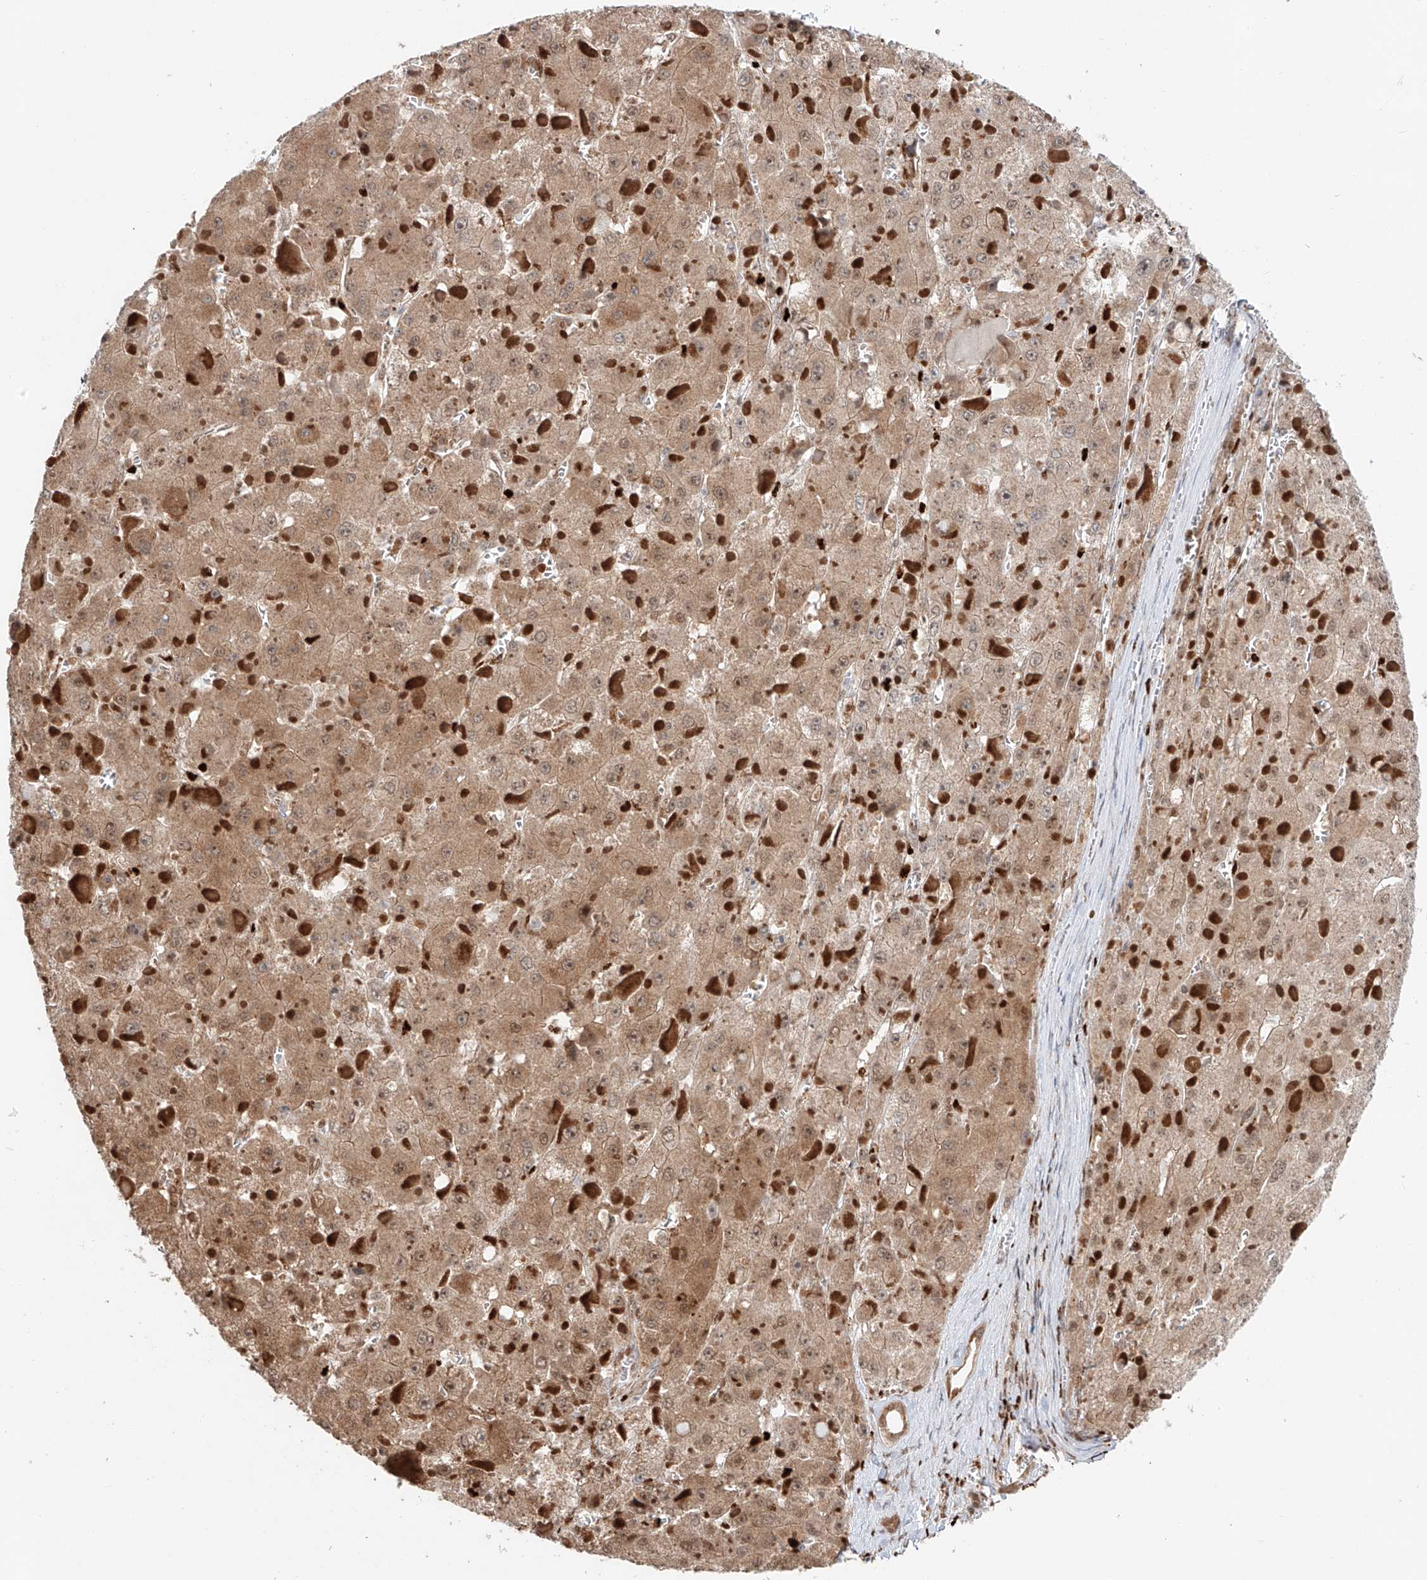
{"staining": {"intensity": "moderate", "quantity": ">75%", "location": "cytoplasmic/membranous,nuclear"}, "tissue": "liver cancer", "cell_type": "Tumor cells", "image_type": "cancer", "snomed": [{"axis": "morphology", "description": "Carcinoma, Hepatocellular, NOS"}, {"axis": "topography", "description": "Liver"}], "caption": "A high-resolution micrograph shows immunohistochemistry staining of hepatocellular carcinoma (liver), which displays moderate cytoplasmic/membranous and nuclear staining in about >75% of tumor cells. The protein is shown in brown color, while the nuclei are stained blue.", "gene": "DZIP1L", "patient": {"sex": "female", "age": 73}}